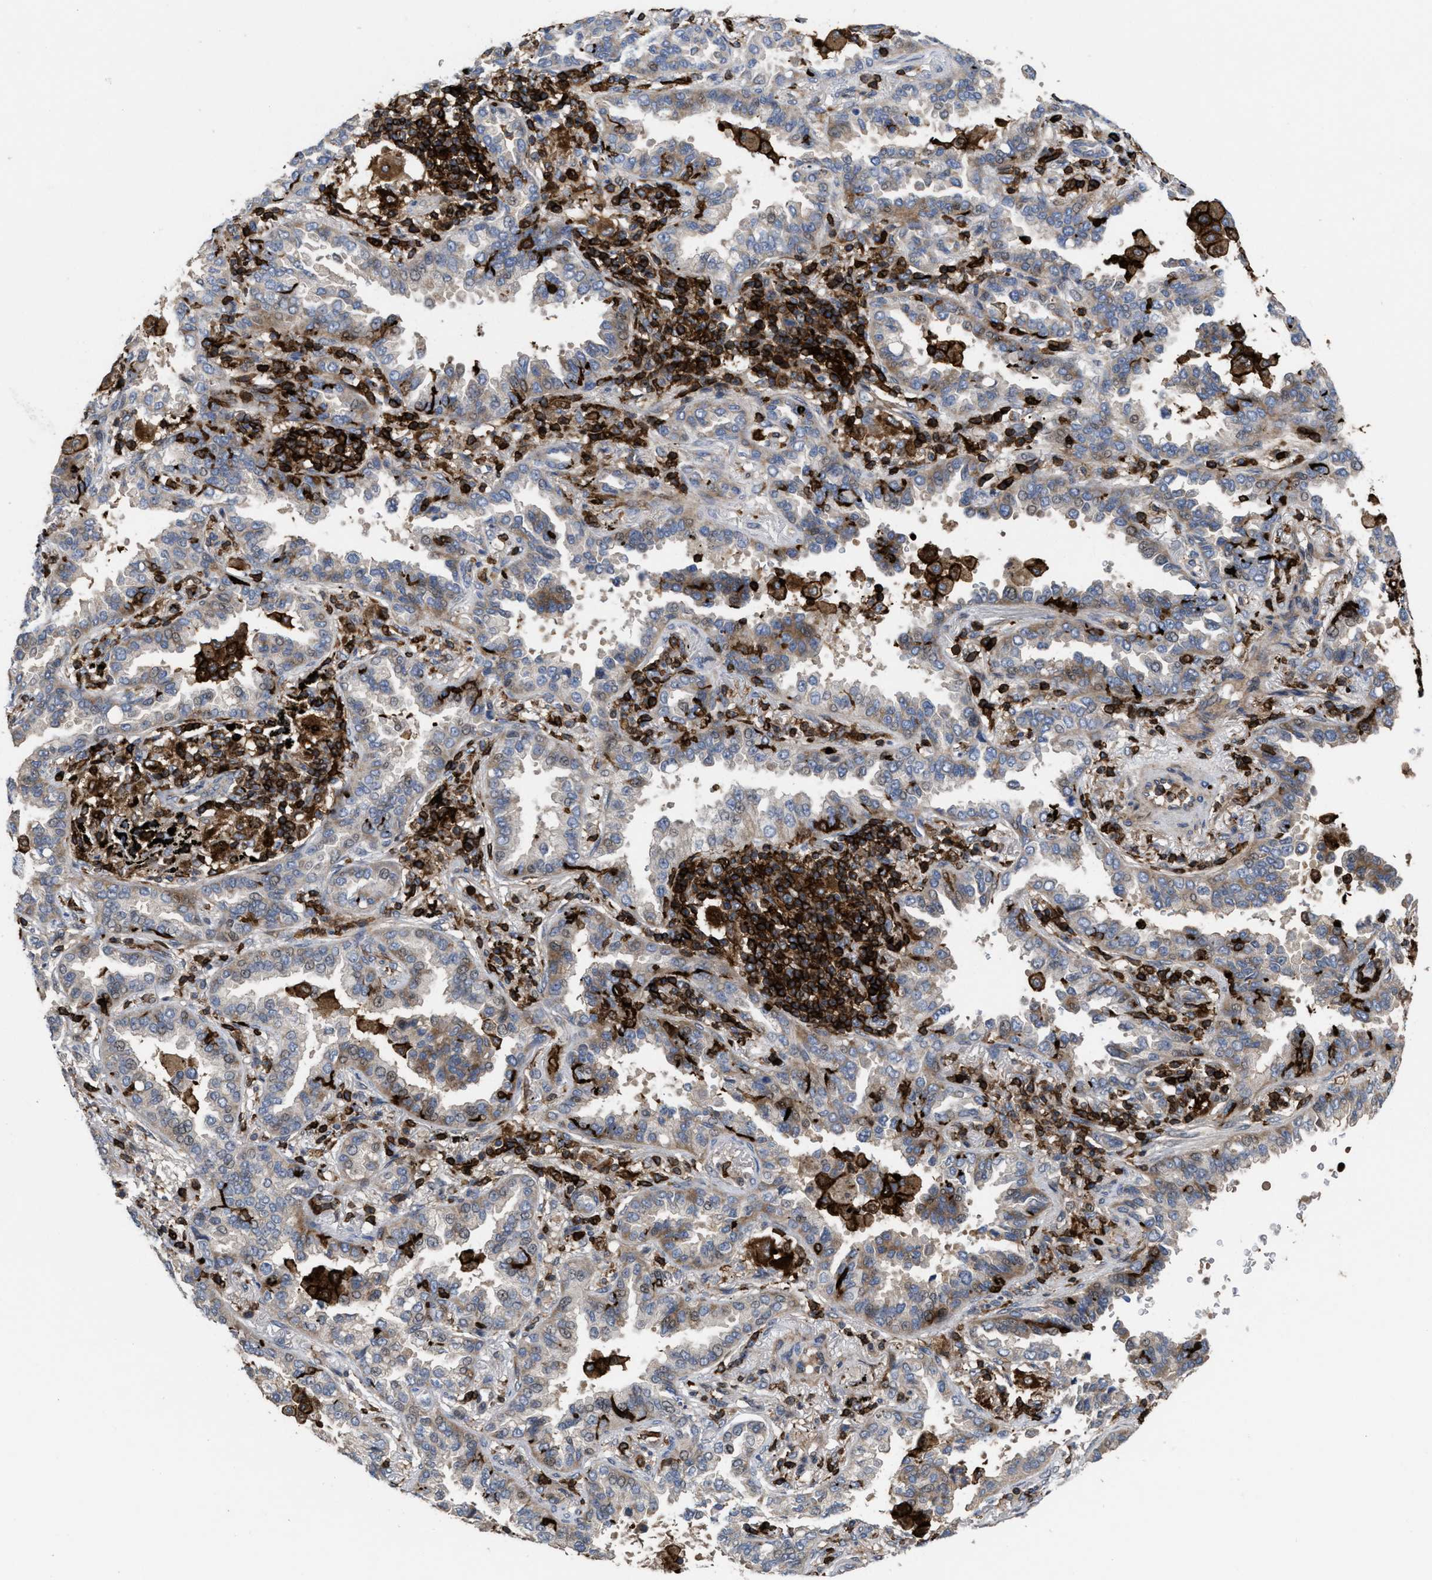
{"staining": {"intensity": "weak", "quantity": "25%-75%", "location": "cytoplasmic/membranous"}, "tissue": "lung cancer", "cell_type": "Tumor cells", "image_type": "cancer", "snomed": [{"axis": "morphology", "description": "Normal tissue, NOS"}, {"axis": "morphology", "description": "Adenocarcinoma, NOS"}, {"axis": "topography", "description": "Lung"}], "caption": "Lung adenocarcinoma stained for a protein demonstrates weak cytoplasmic/membranous positivity in tumor cells.", "gene": "PTPRE", "patient": {"sex": "male", "age": 59}}